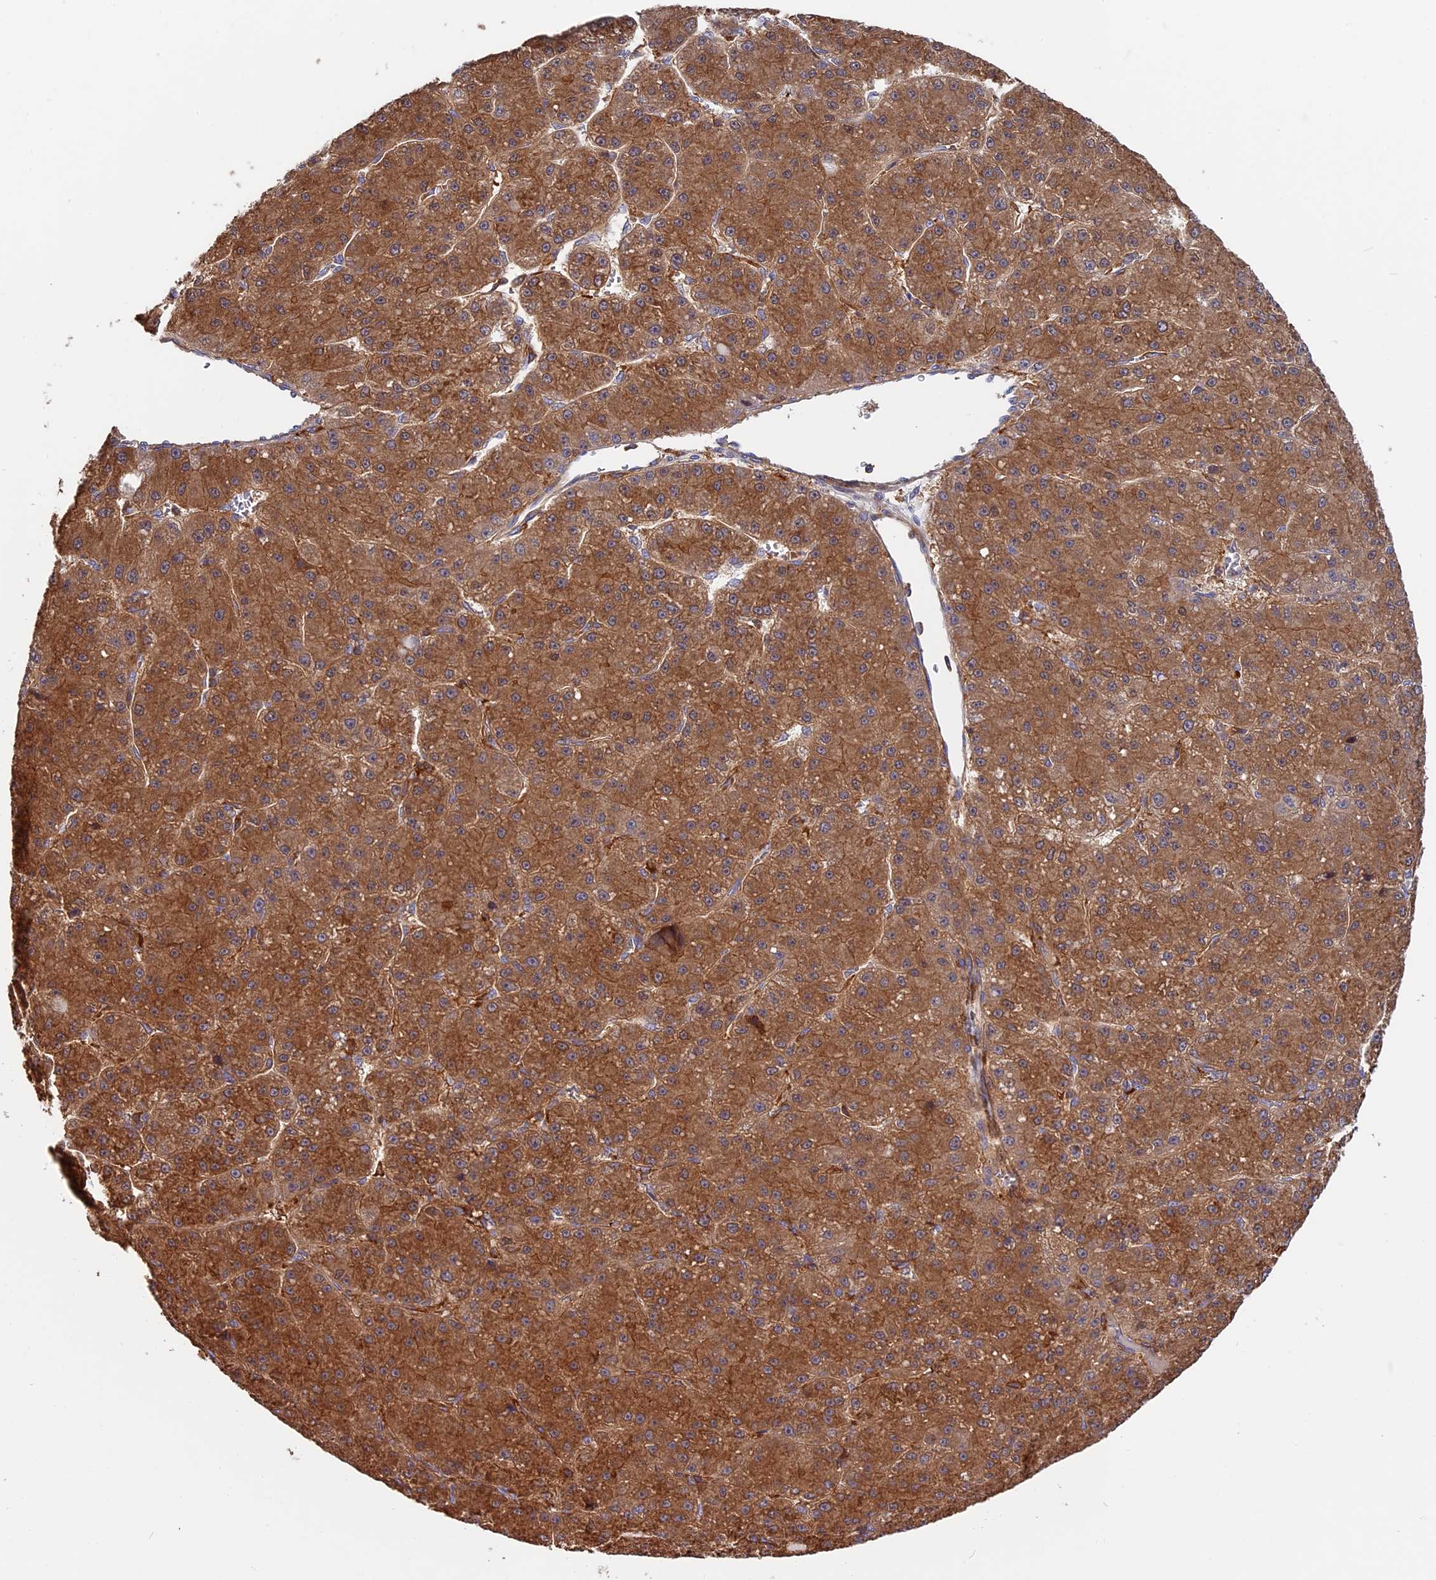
{"staining": {"intensity": "strong", "quantity": ">75%", "location": "cytoplasmic/membranous"}, "tissue": "liver cancer", "cell_type": "Tumor cells", "image_type": "cancer", "snomed": [{"axis": "morphology", "description": "Carcinoma, Hepatocellular, NOS"}, {"axis": "topography", "description": "Liver"}], "caption": "There is high levels of strong cytoplasmic/membranous staining in tumor cells of liver cancer (hepatocellular carcinoma), as demonstrated by immunohistochemical staining (brown color).", "gene": "MYO9B", "patient": {"sex": "male", "age": 67}}